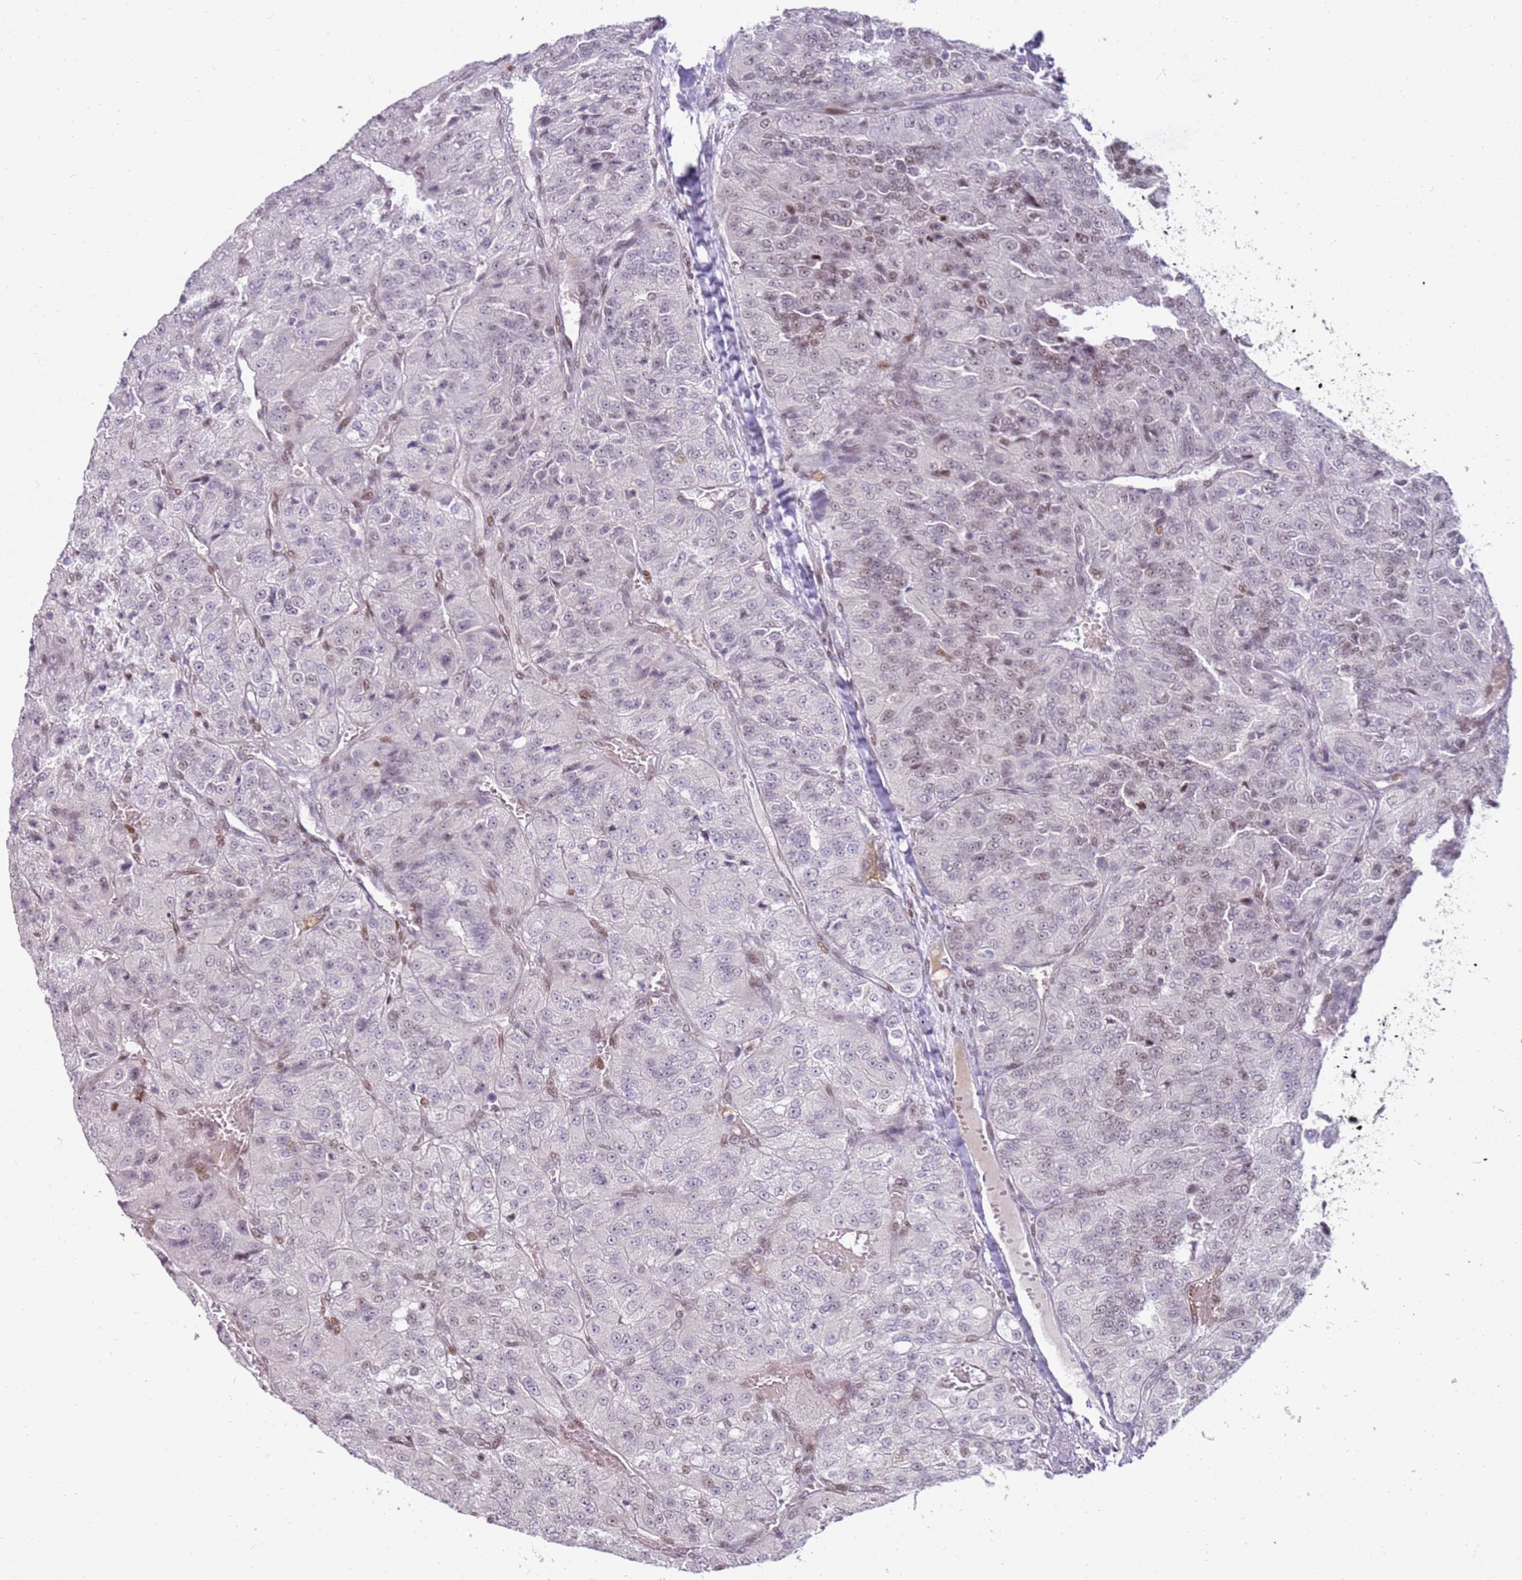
{"staining": {"intensity": "weak", "quantity": "<25%", "location": "nuclear"}, "tissue": "renal cancer", "cell_type": "Tumor cells", "image_type": "cancer", "snomed": [{"axis": "morphology", "description": "Adenocarcinoma, NOS"}, {"axis": "topography", "description": "Kidney"}], "caption": "Immunohistochemical staining of adenocarcinoma (renal) displays no significant positivity in tumor cells.", "gene": "PHC2", "patient": {"sex": "female", "age": 63}}